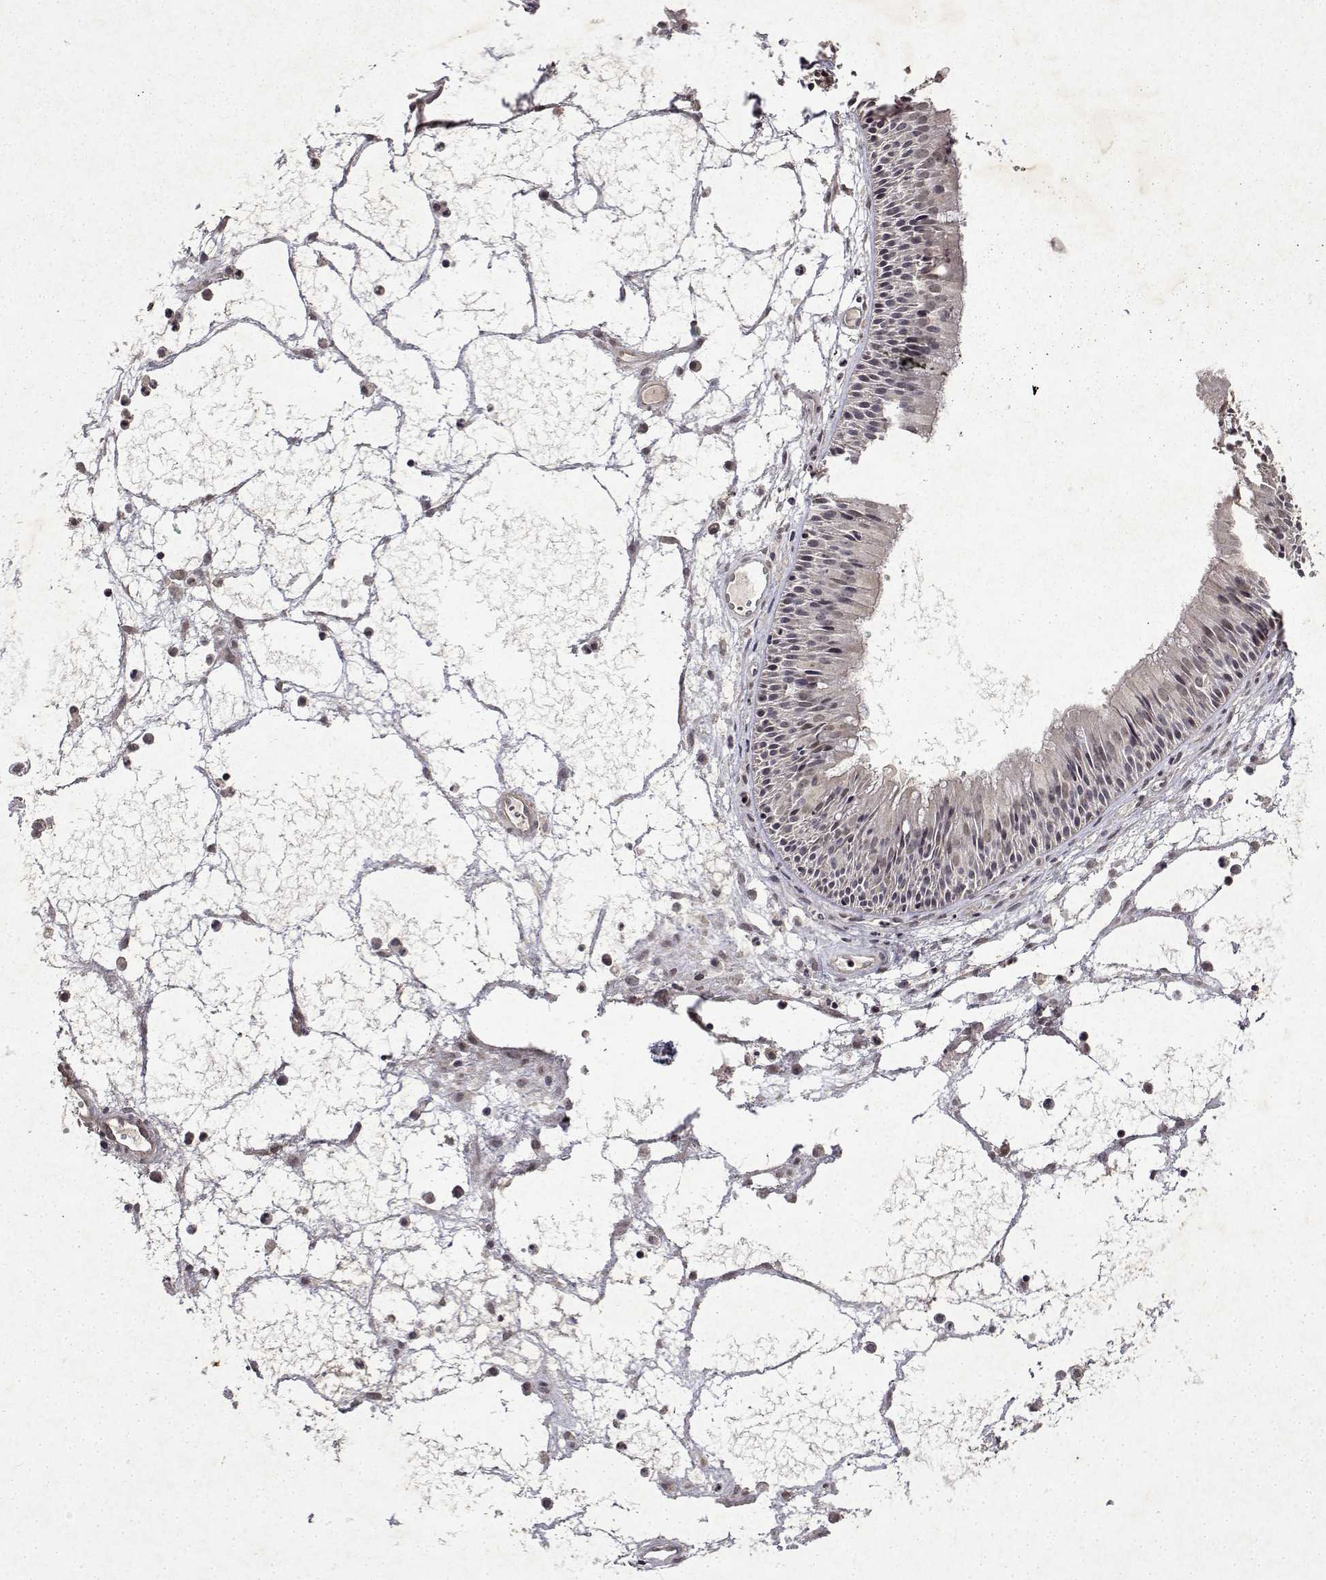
{"staining": {"intensity": "negative", "quantity": "none", "location": "none"}, "tissue": "nasopharynx", "cell_type": "Respiratory epithelial cells", "image_type": "normal", "snomed": [{"axis": "morphology", "description": "Normal tissue, NOS"}, {"axis": "topography", "description": "Nasopharynx"}], "caption": "This is an IHC photomicrograph of unremarkable human nasopharynx. There is no staining in respiratory epithelial cells.", "gene": "BDNF", "patient": {"sex": "male", "age": 31}}